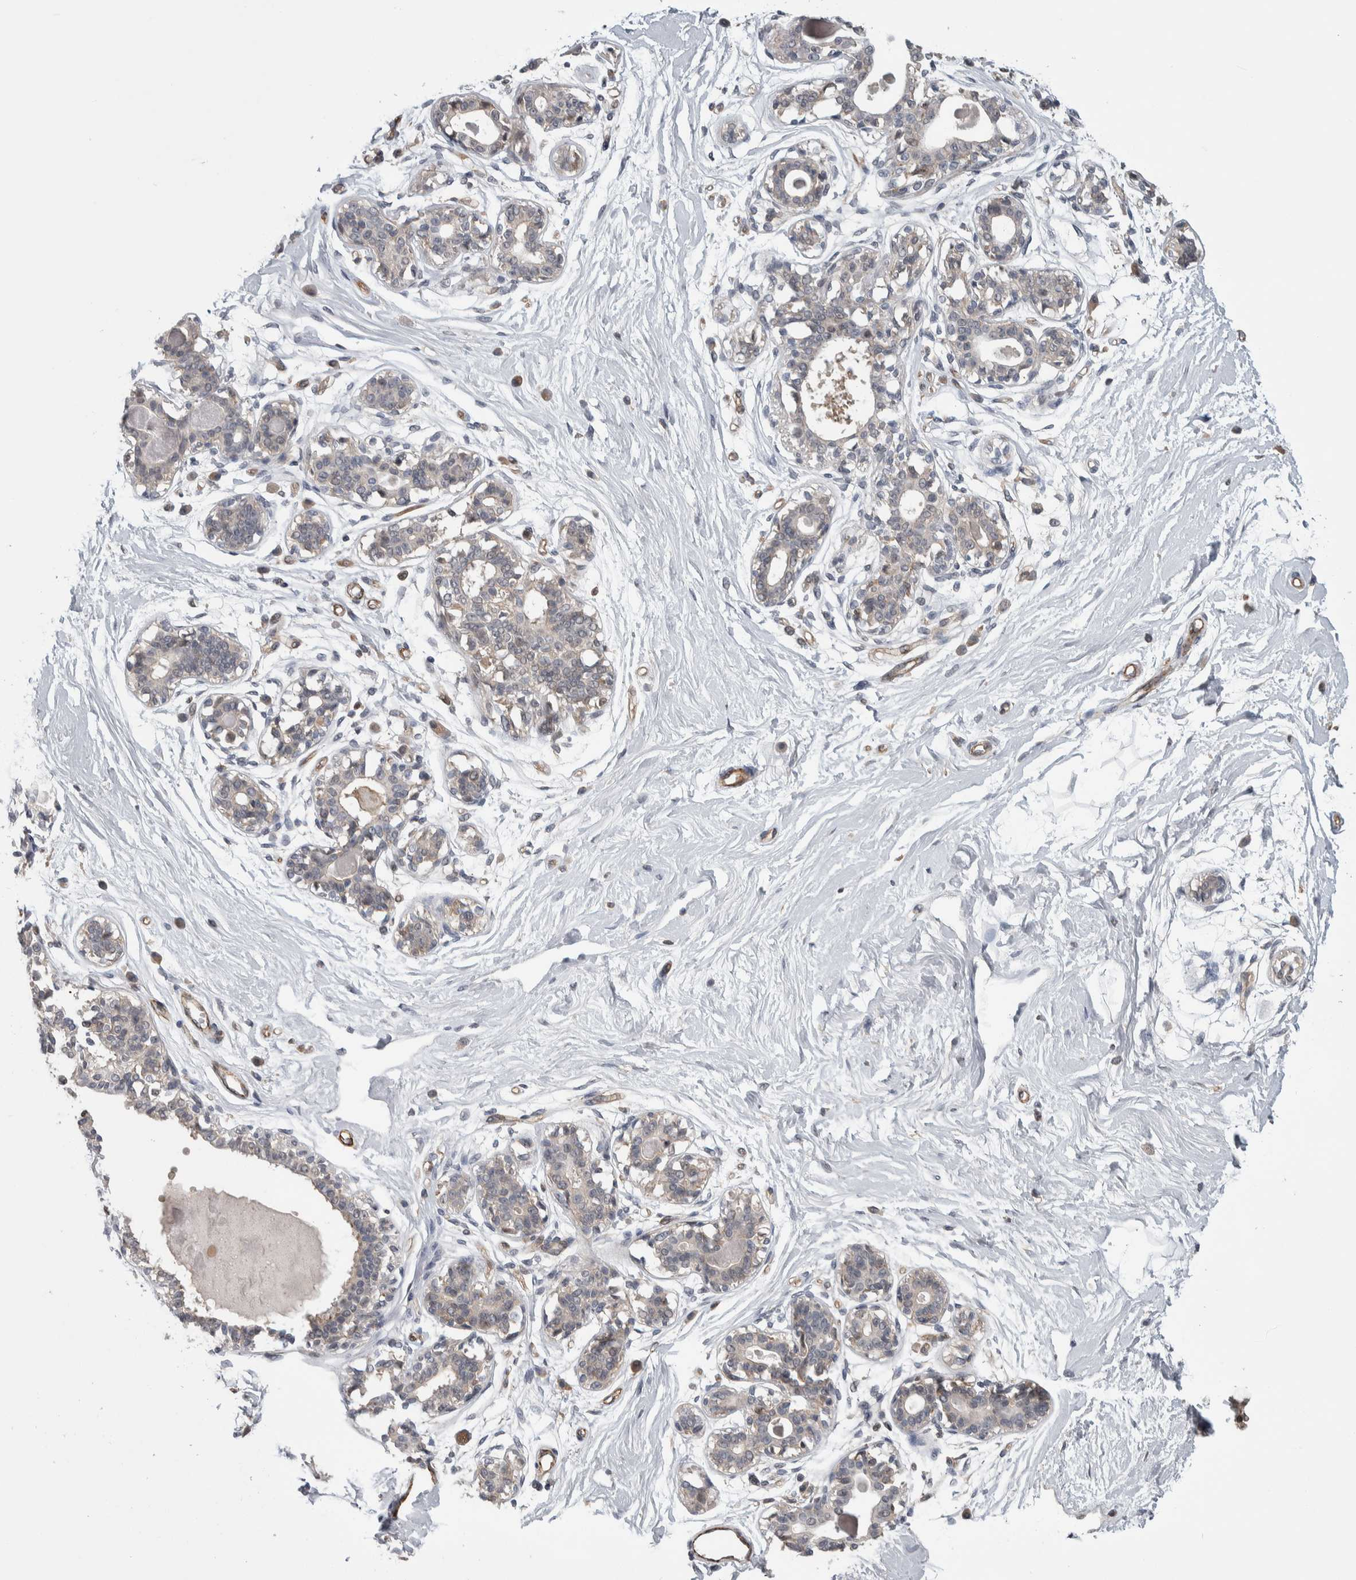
{"staining": {"intensity": "negative", "quantity": "none", "location": "none"}, "tissue": "breast", "cell_type": "Adipocytes", "image_type": "normal", "snomed": [{"axis": "morphology", "description": "Normal tissue, NOS"}, {"axis": "topography", "description": "Breast"}], "caption": "High magnification brightfield microscopy of normal breast stained with DAB (3,3'-diaminobenzidine) (brown) and counterstained with hematoxylin (blue): adipocytes show no significant staining. Nuclei are stained in blue.", "gene": "PRDM4", "patient": {"sex": "female", "age": 45}}